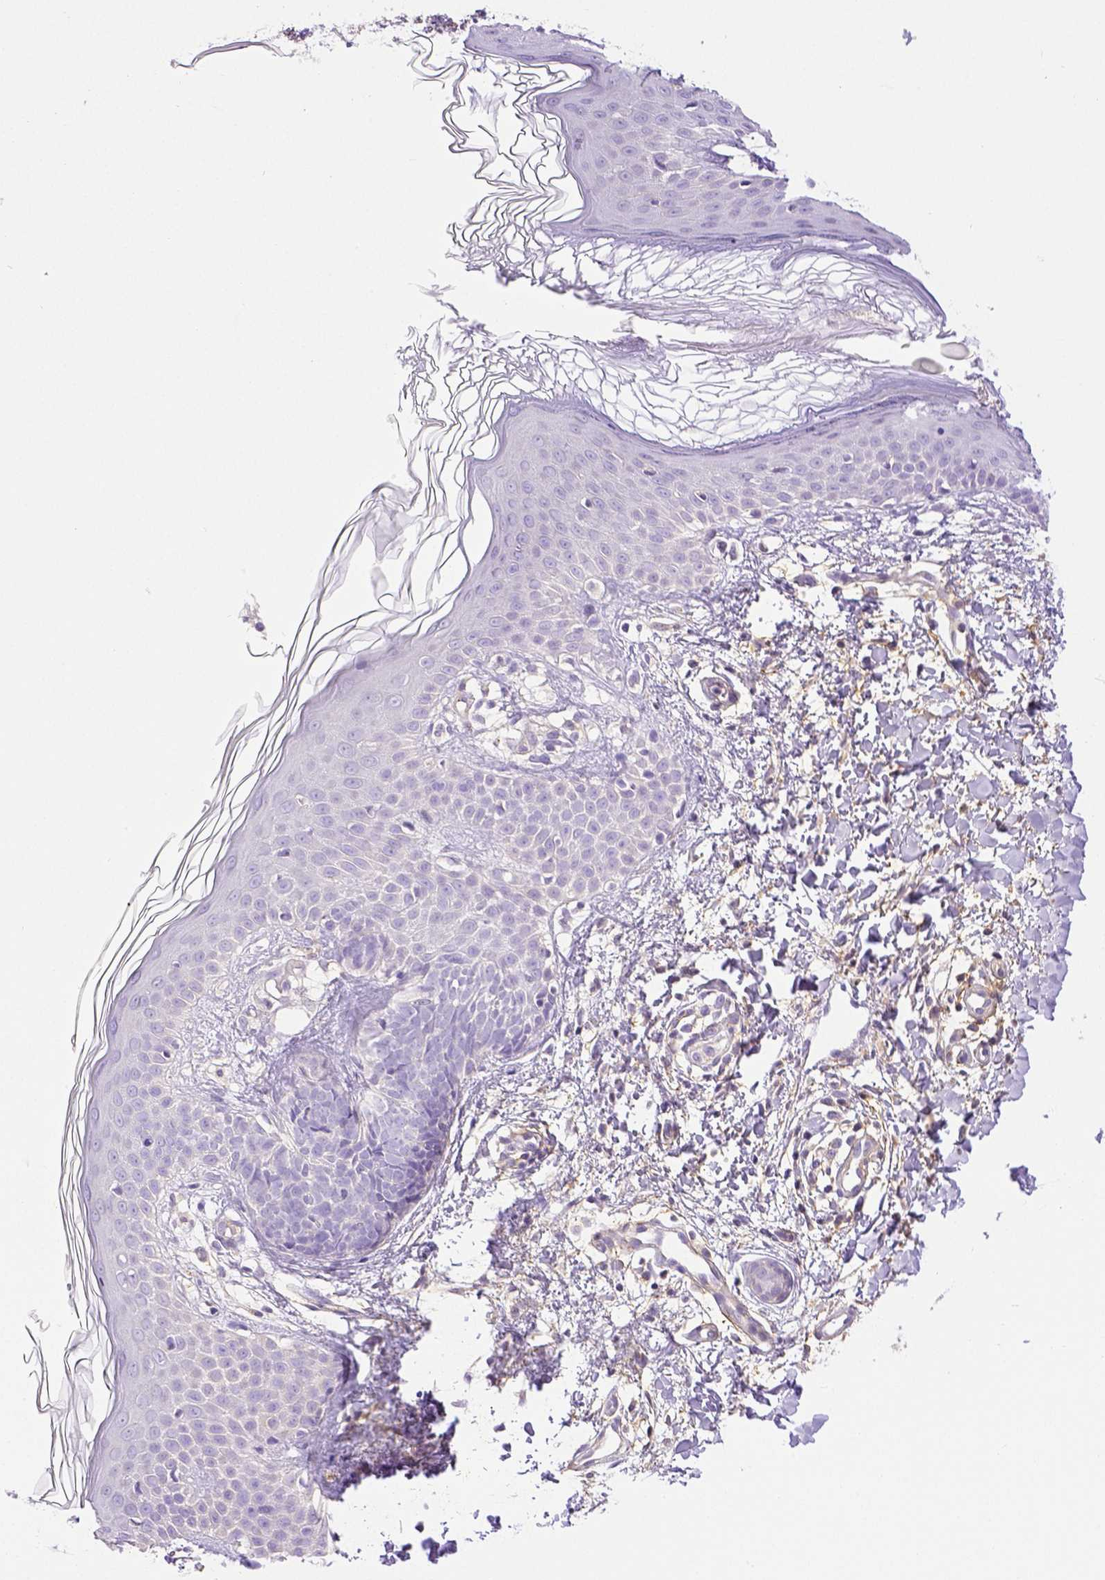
{"staining": {"intensity": "negative", "quantity": "none", "location": "none"}, "tissue": "skin cancer", "cell_type": "Tumor cells", "image_type": "cancer", "snomed": [{"axis": "morphology", "description": "Basal cell carcinoma"}, {"axis": "topography", "description": "Skin"}], "caption": "A micrograph of human skin cancer is negative for staining in tumor cells.", "gene": "THY1", "patient": {"sex": "female", "age": 51}}